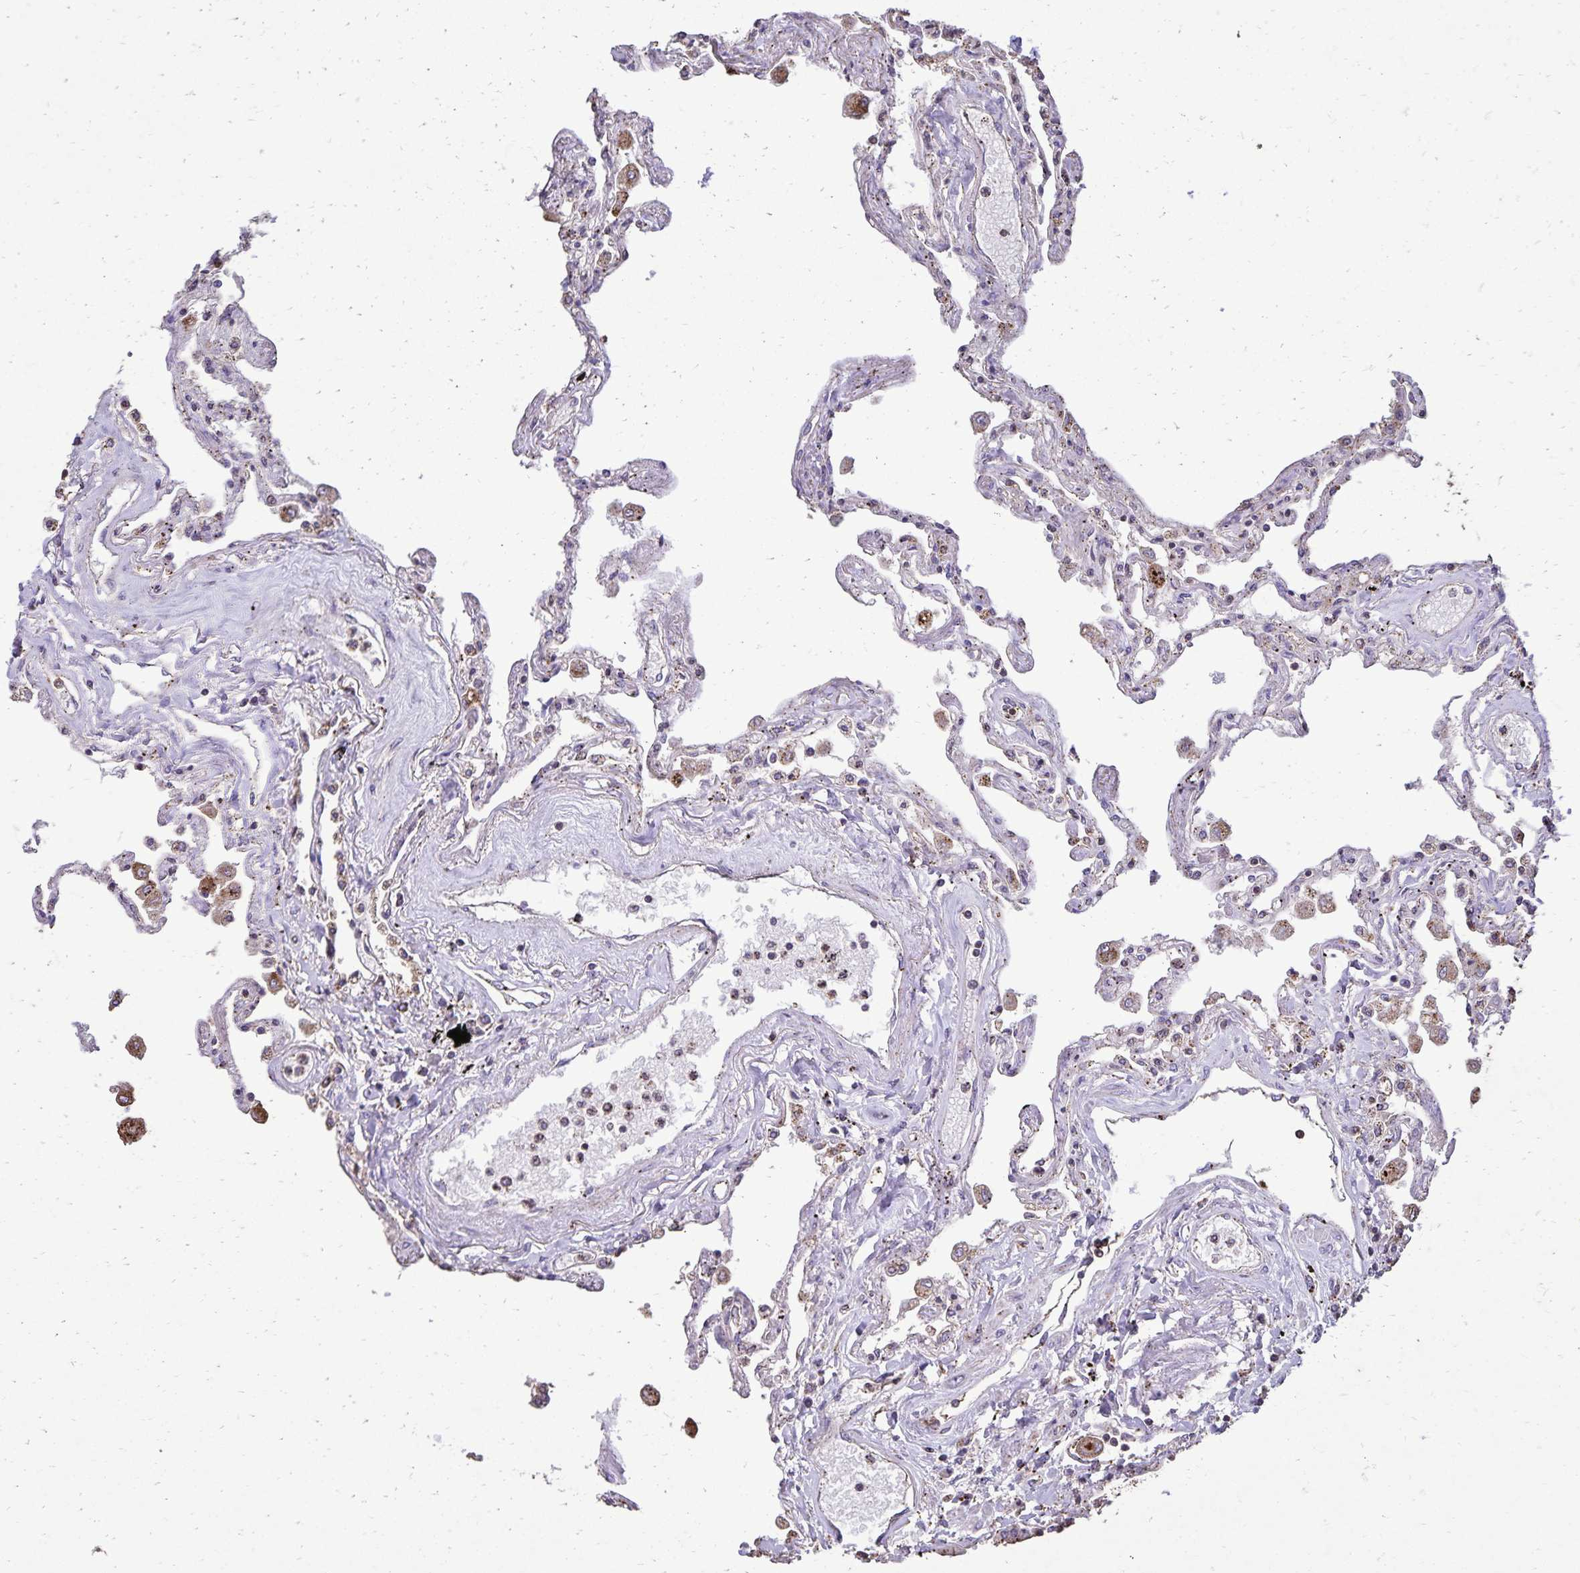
{"staining": {"intensity": "moderate", "quantity": "<25%", "location": "cytoplasmic/membranous"}, "tissue": "lung", "cell_type": "Alveolar cells", "image_type": "normal", "snomed": [{"axis": "morphology", "description": "Normal tissue, NOS"}, {"axis": "morphology", "description": "Adenocarcinoma, NOS"}, {"axis": "topography", "description": "Cartilage tissue"}, {"axis": "topography", "description": "Lung"}], "caption": "This image exhibits immunohistochemistry staining of benign human lung, with low moderate cytoplasmic/membranous expression in approximately <25% of alveolar cells.", "gene": "CHMP1B", "patient": {"sex": "female", "age": 67}}